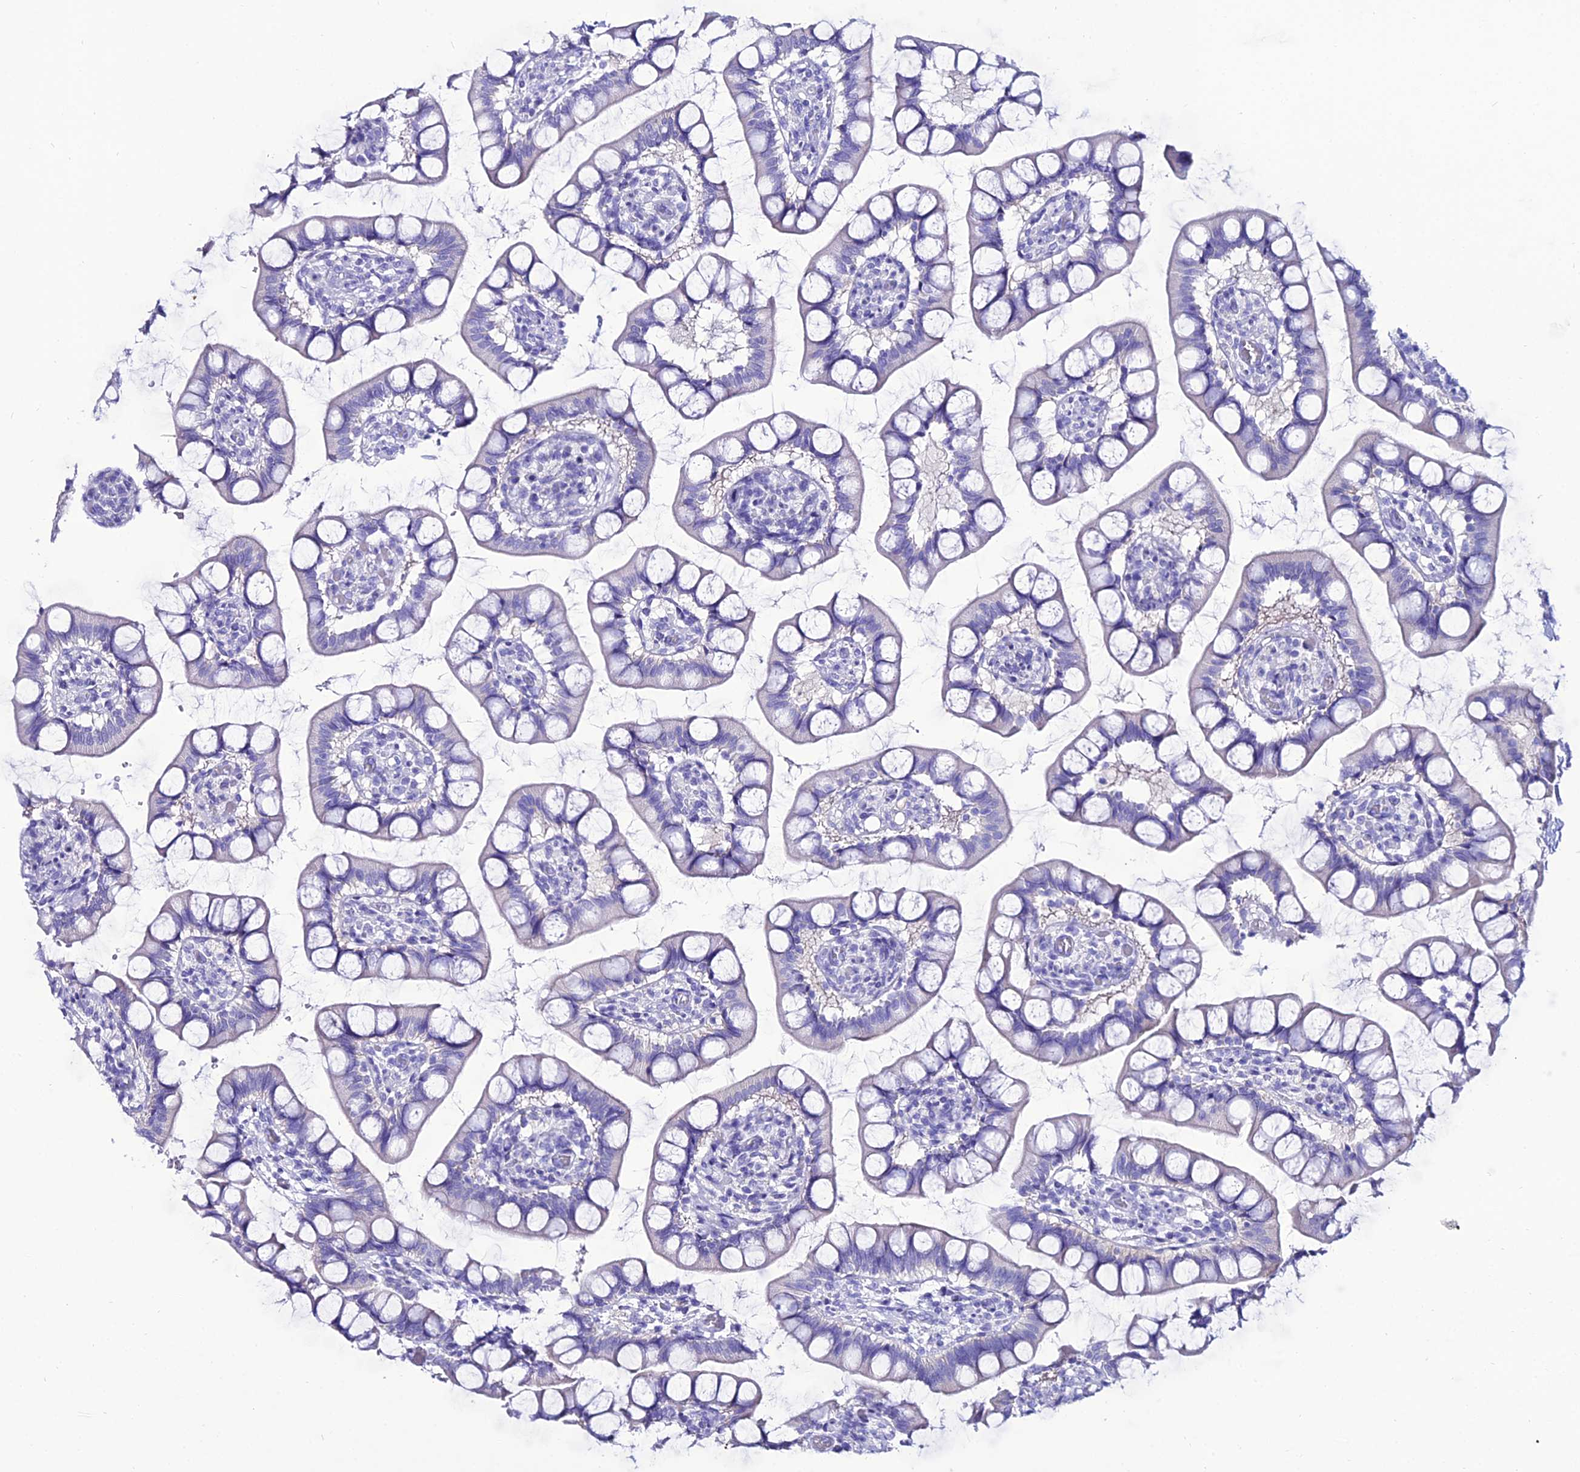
{"staining": {"intensity": "negative", "quantity": "none", "location": "none"}, "tissue": "small intestine", "cell_type": "Glandular cells", "image_type": "normal", "snomed": [{"axis": "morphology", "description": "Normal tissue, NOS"}, {"axis": "topography", "description": "Small intestine"}], "caption": "An image of human small intestine is negative for staining in glandular cells. Nuclei are stained in blue.", "gene": "OR4D5", "patient": {"sex": "male", "age": 52}}